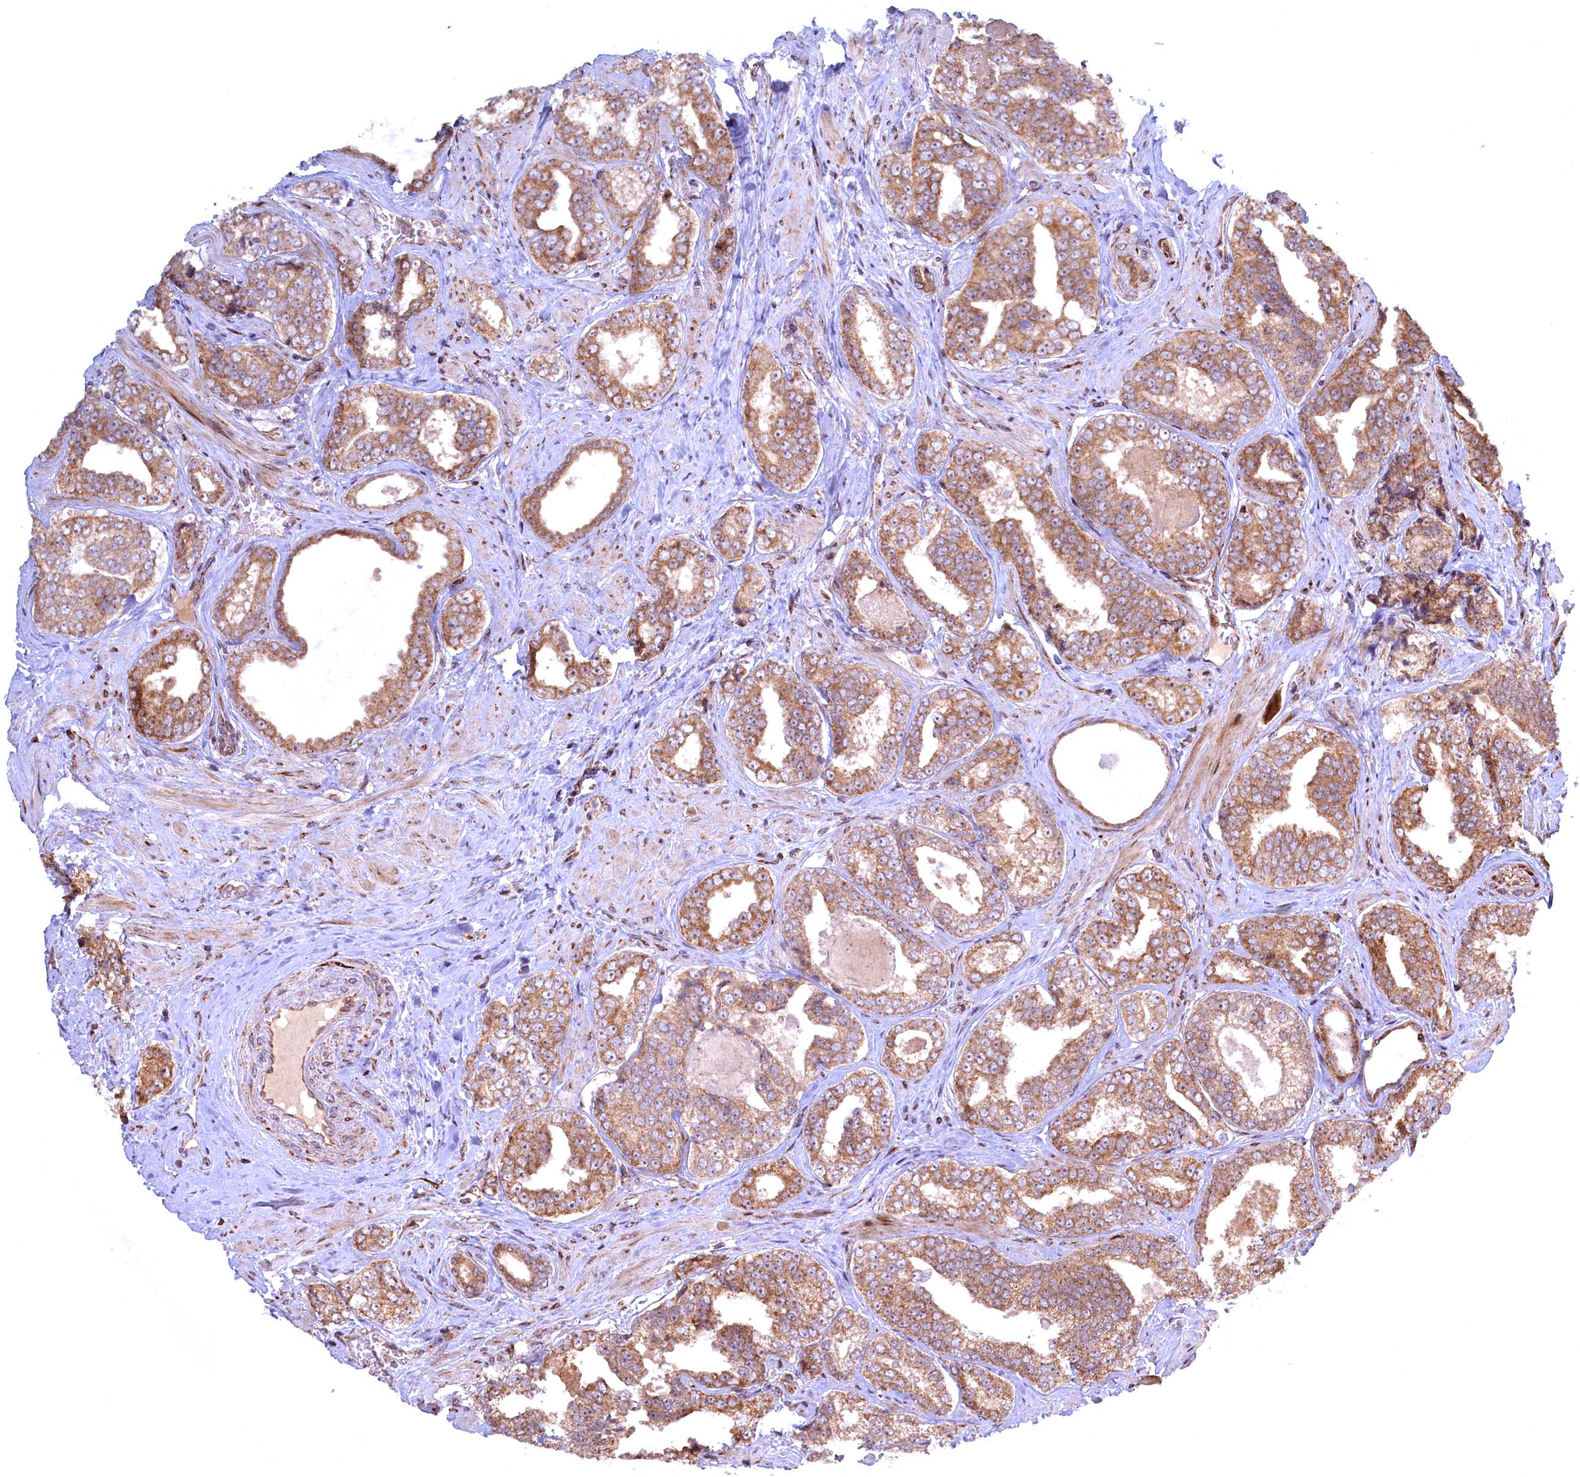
{"staining": {"intensity": "moderate", "quantity": ">75%", "location": "cytoplasmic/membranous"}, "tissue": "prostate cancer", "cell_type": "Tumor cells", "image_type": "cancer", "snomed": [{"axis": "morphology", "description": "Adenocarcinoma, High grade"}, {"axis": "topography", "description": "Prostate"}], "caption": "DAB immunohistochemical staining of prostate adenocarcinoma (high-grade) exhibits moderate cytoplasmic/membranous protein expression in about >75% of tumor cells.", "gene": "PLA2G10", "patient": {"sex": "male", "age": 67}}